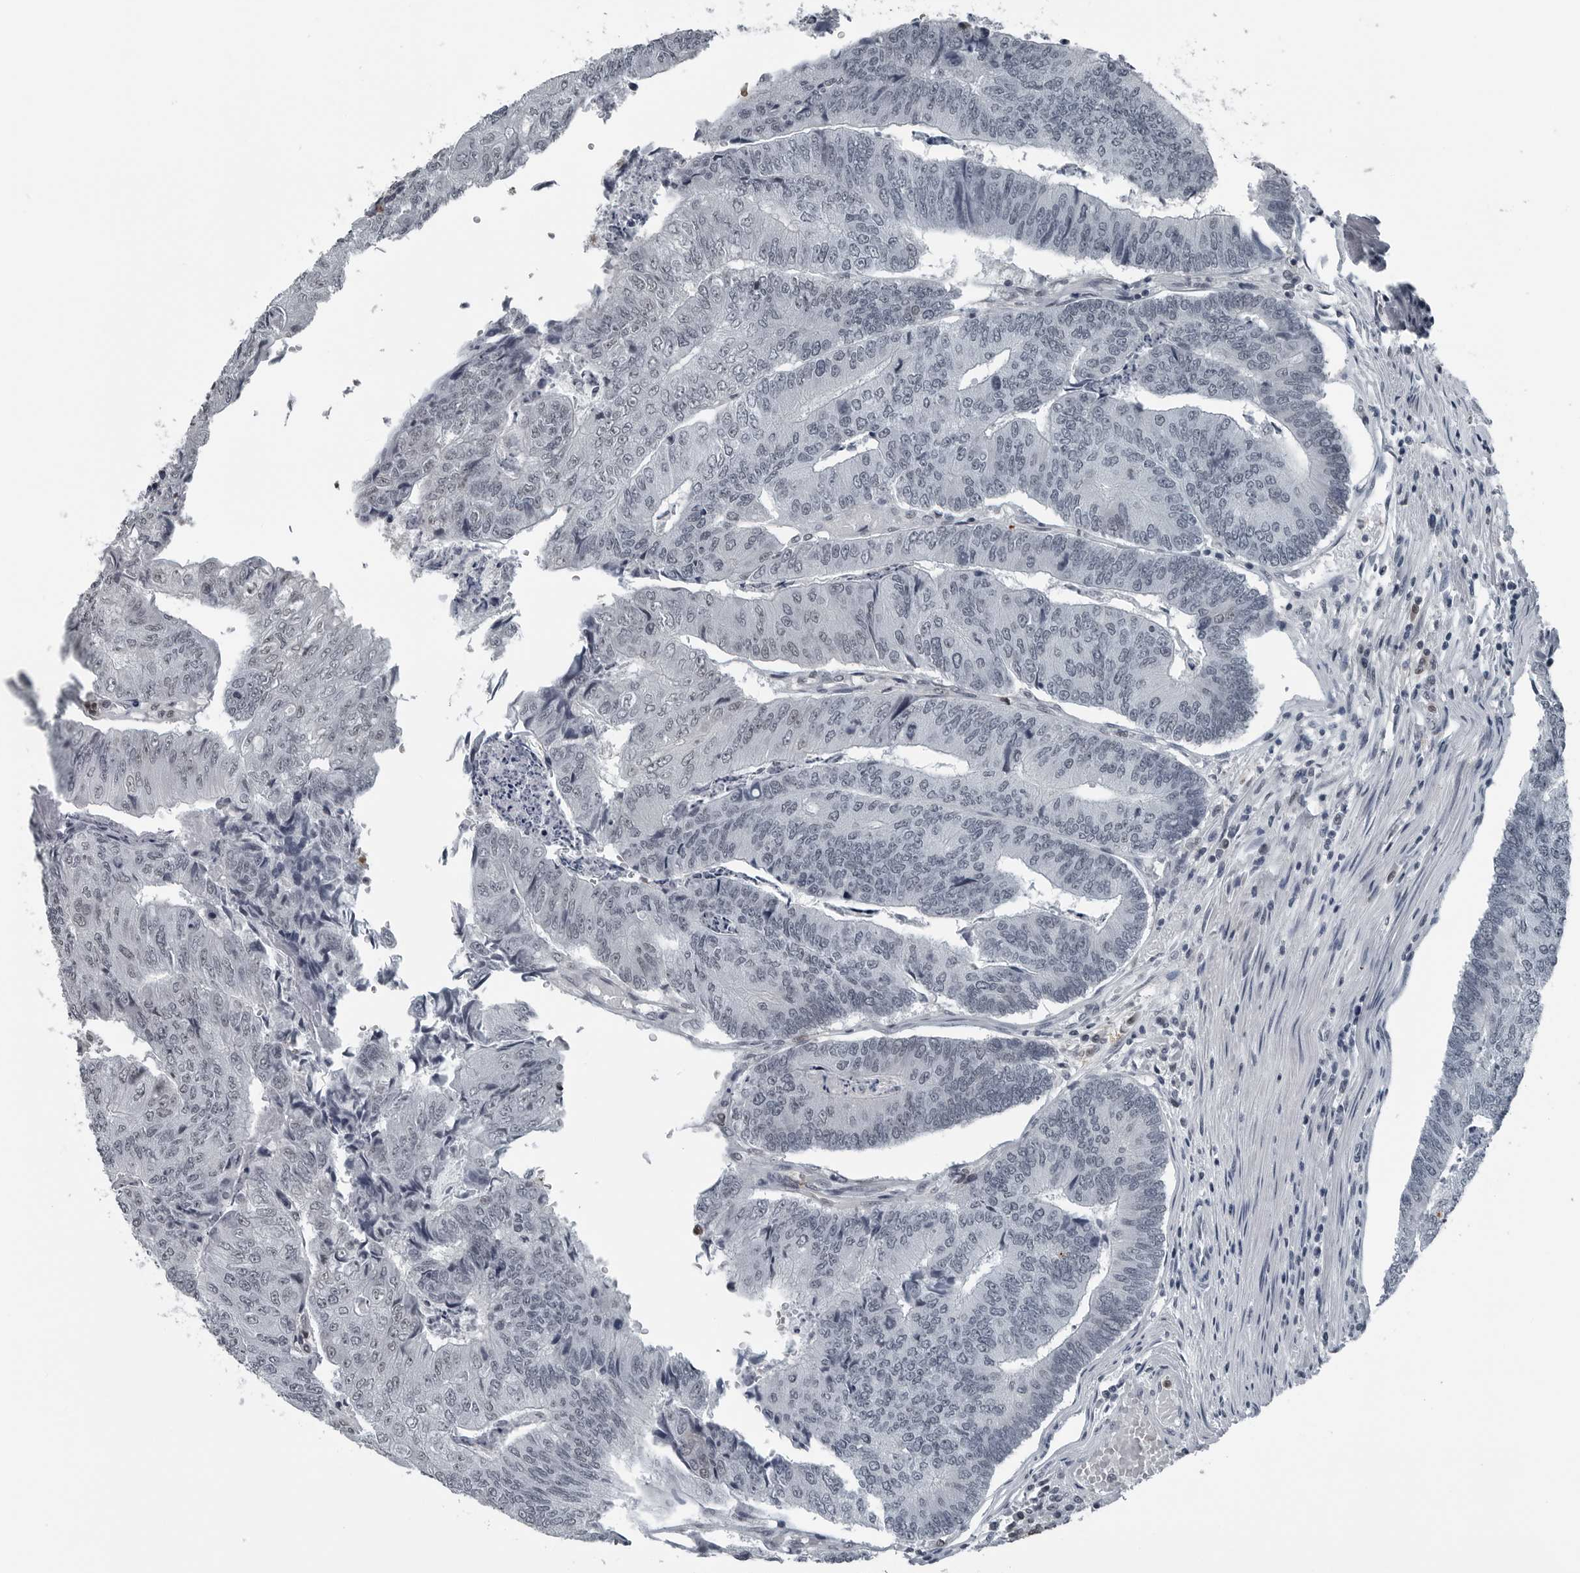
{"staining": {"intensity": "weak", "quantity": "<25%", "location": "nuclear"}, "tissue": "colorectal cancer", "cell_type": "Tumor cells", "image_type": "cancer", "snomed": [{"axis": "morphology", "description": "Adenocarcinoma, NOS"}, {"axis": "topography", "description": "Colon"}], "caption": "Protein analysis of colorectal cancer shows no significant staining in tumor cells. The staining is performed using DAB (3,3'-diaminobenzidine) brown chromogen with nuclei counter-stained in using hematoxylin.", "gene": "AKR1A1", "patient": {"sex": "female", "age": 67}}